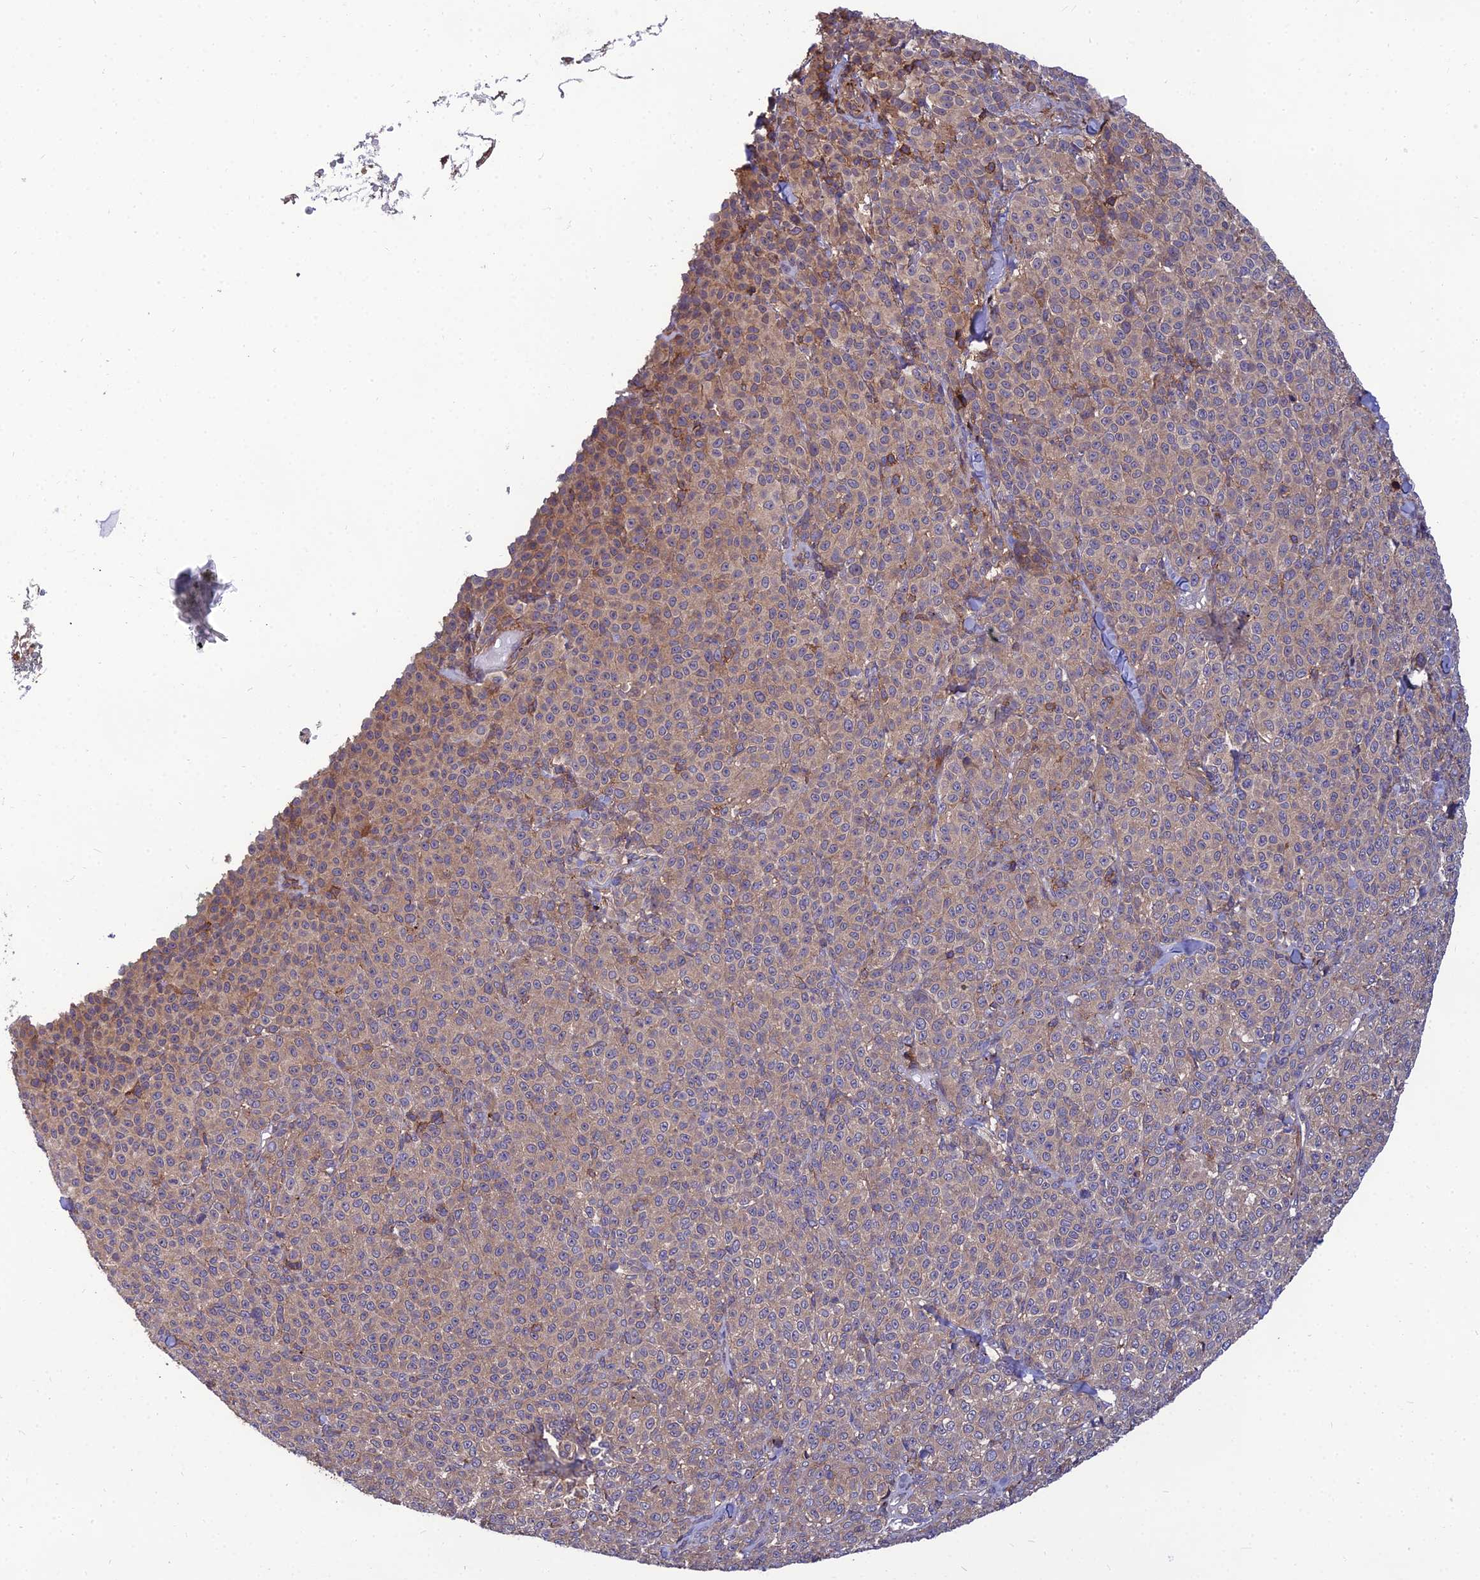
{"staining": {"intensity": "weak", "quantity": "25%-75%", "location": "cytoplasmic/membranous"}, "tissue": "melanoma", "cell_type": "Tumor cells", "image_type": "cancer", "snomed": [{"axis": "morphology", "description": "Normal tissue, NOS"}, {"axis": "morphology", "description": "Malignant melanoma, NOS"}, {"axis": "topography", "description": "Skin"}], "caption": "A brown stain labels weak cytoplasmic/membranous positivity of a protein in human malignant melanoma tumor cells.", "gene": "UMAD1", "patient": {"sex": "female", "age": 34}}